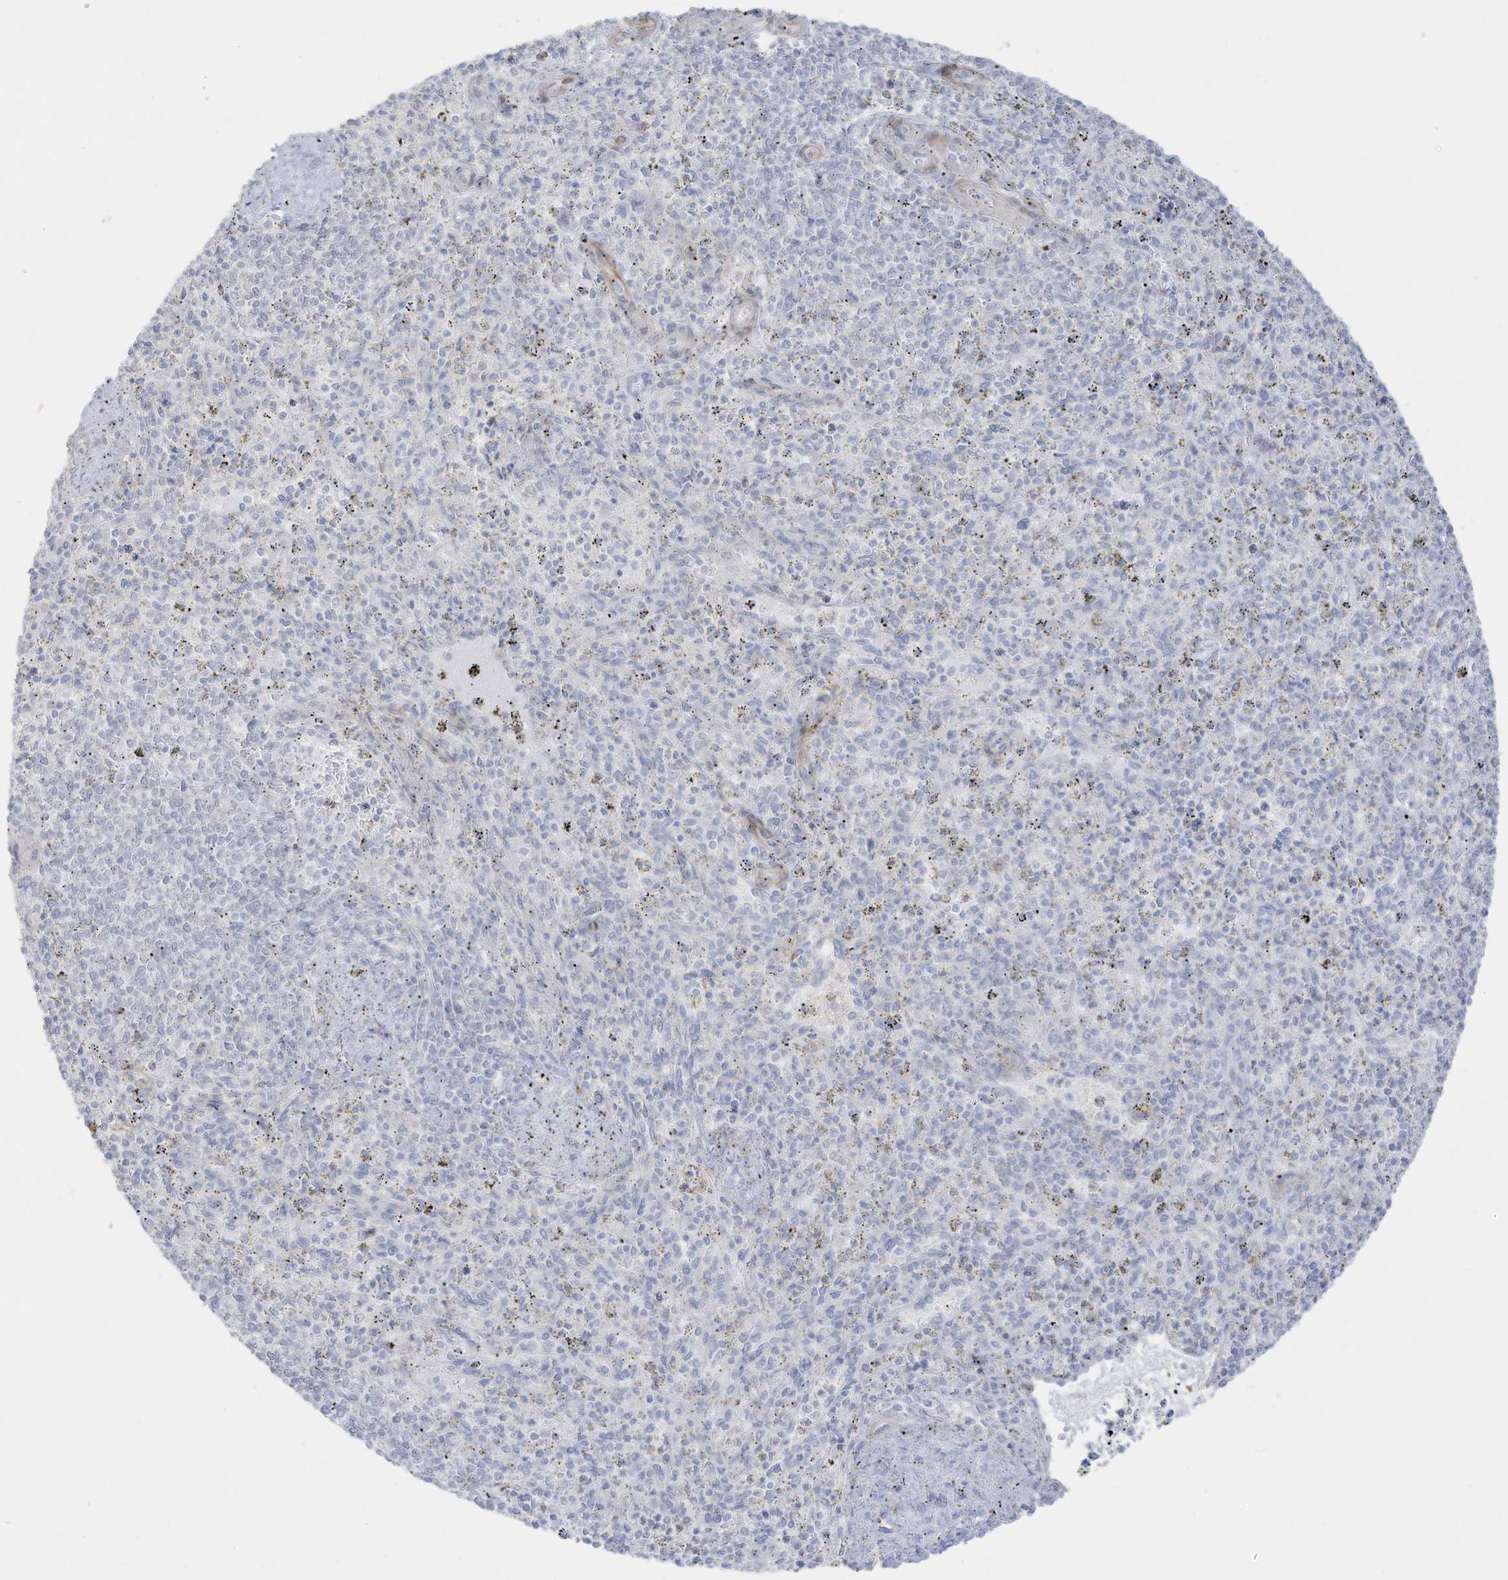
{"staining": {"intensity": "negative", "quantity": "none", "location": "none"}, "tissue": "spleen", "cell_type": "Cells in red pulp", "image_type": "normal", "snomed": [{"axis": "morphology", "description": "Normal tissue, NOS"}, {"axis": "topography", "description": "Spleen"}], "caption": "This is a image of immunohistochemistry staining of benign spleen, which shows no staining in cells in red pulp.", "gene": "C11orf87", "patient": {"sex": "male", "age": 72}}